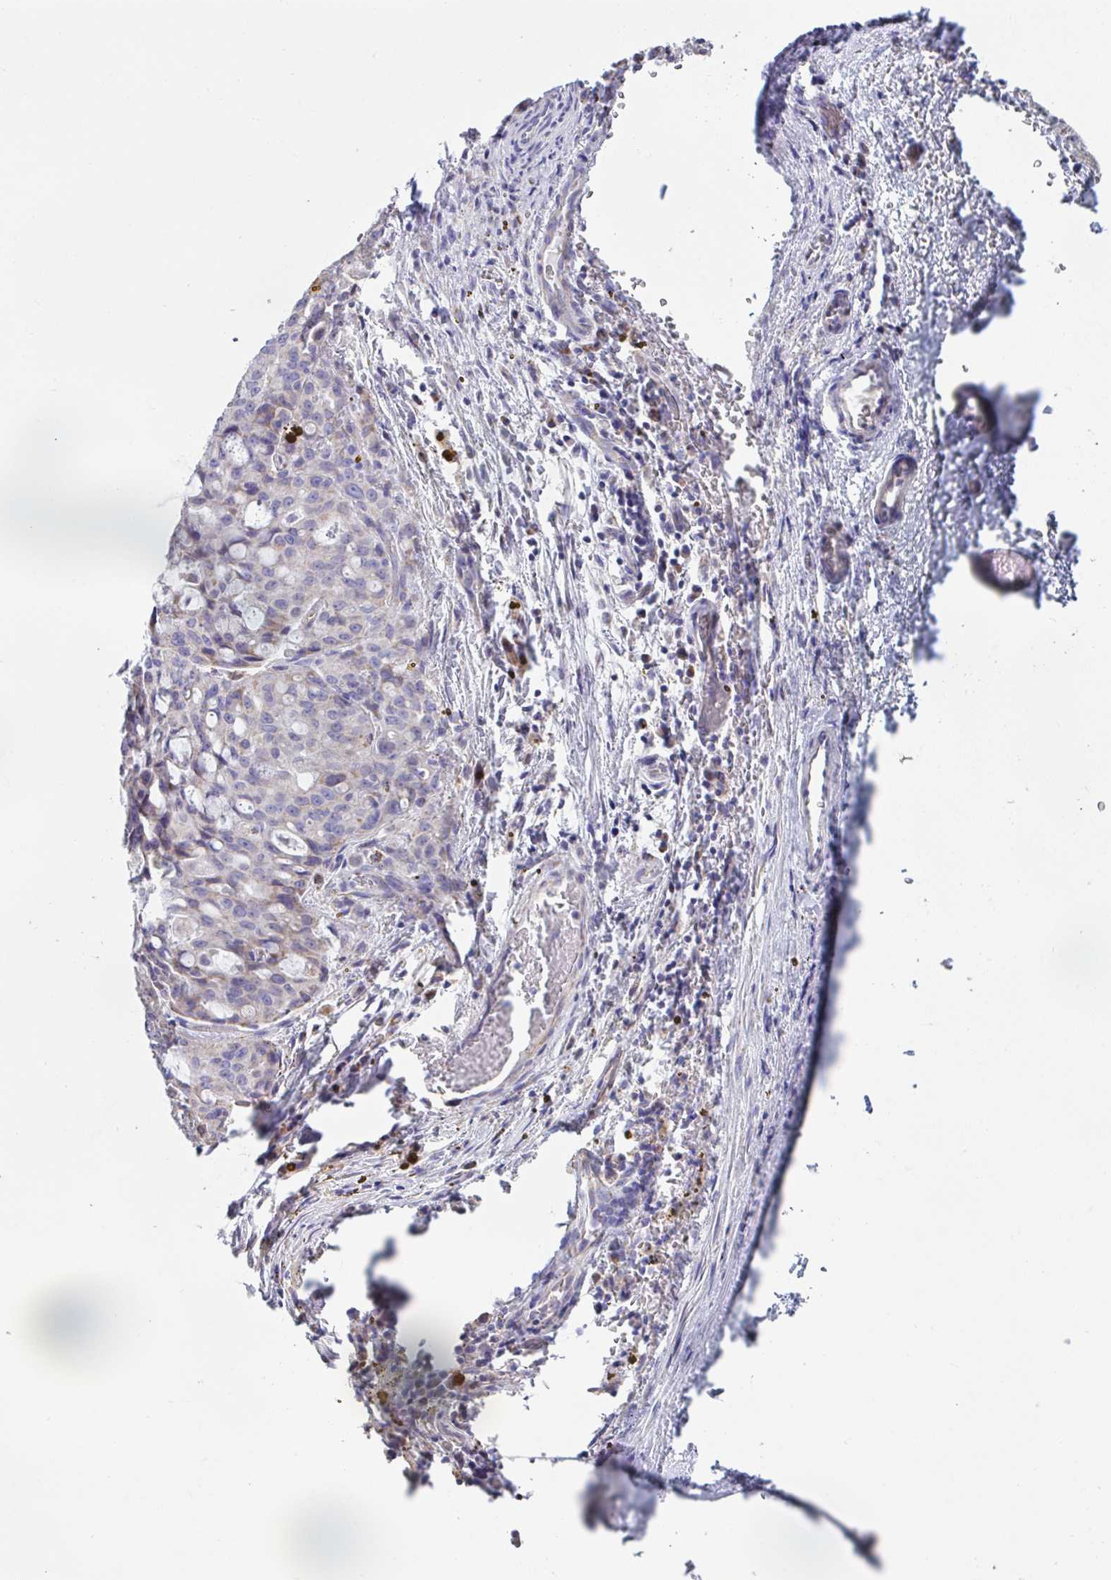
{"staining": {"intensity": "moderate", "quantity": "25%-75%", "location": "cytoplasmic/membranous"}, "tissue": "lung cancer", "cell_type": "Tumor cells", "image_type": "cancer", "snomed": [{"axis": "morphology", "description": "Adenocarcinoma, NOS"}, {"axis": "topography", "description": "Lung"}], "caption": "Human lung adenocarcinoma stained for a protein (brown) exhibits moderate cytoplasmic/membranous positive staining in about 25%-75% of tumor cells.", "gene": "DOK7", "patient": {"sex": "female", "age": 44}}